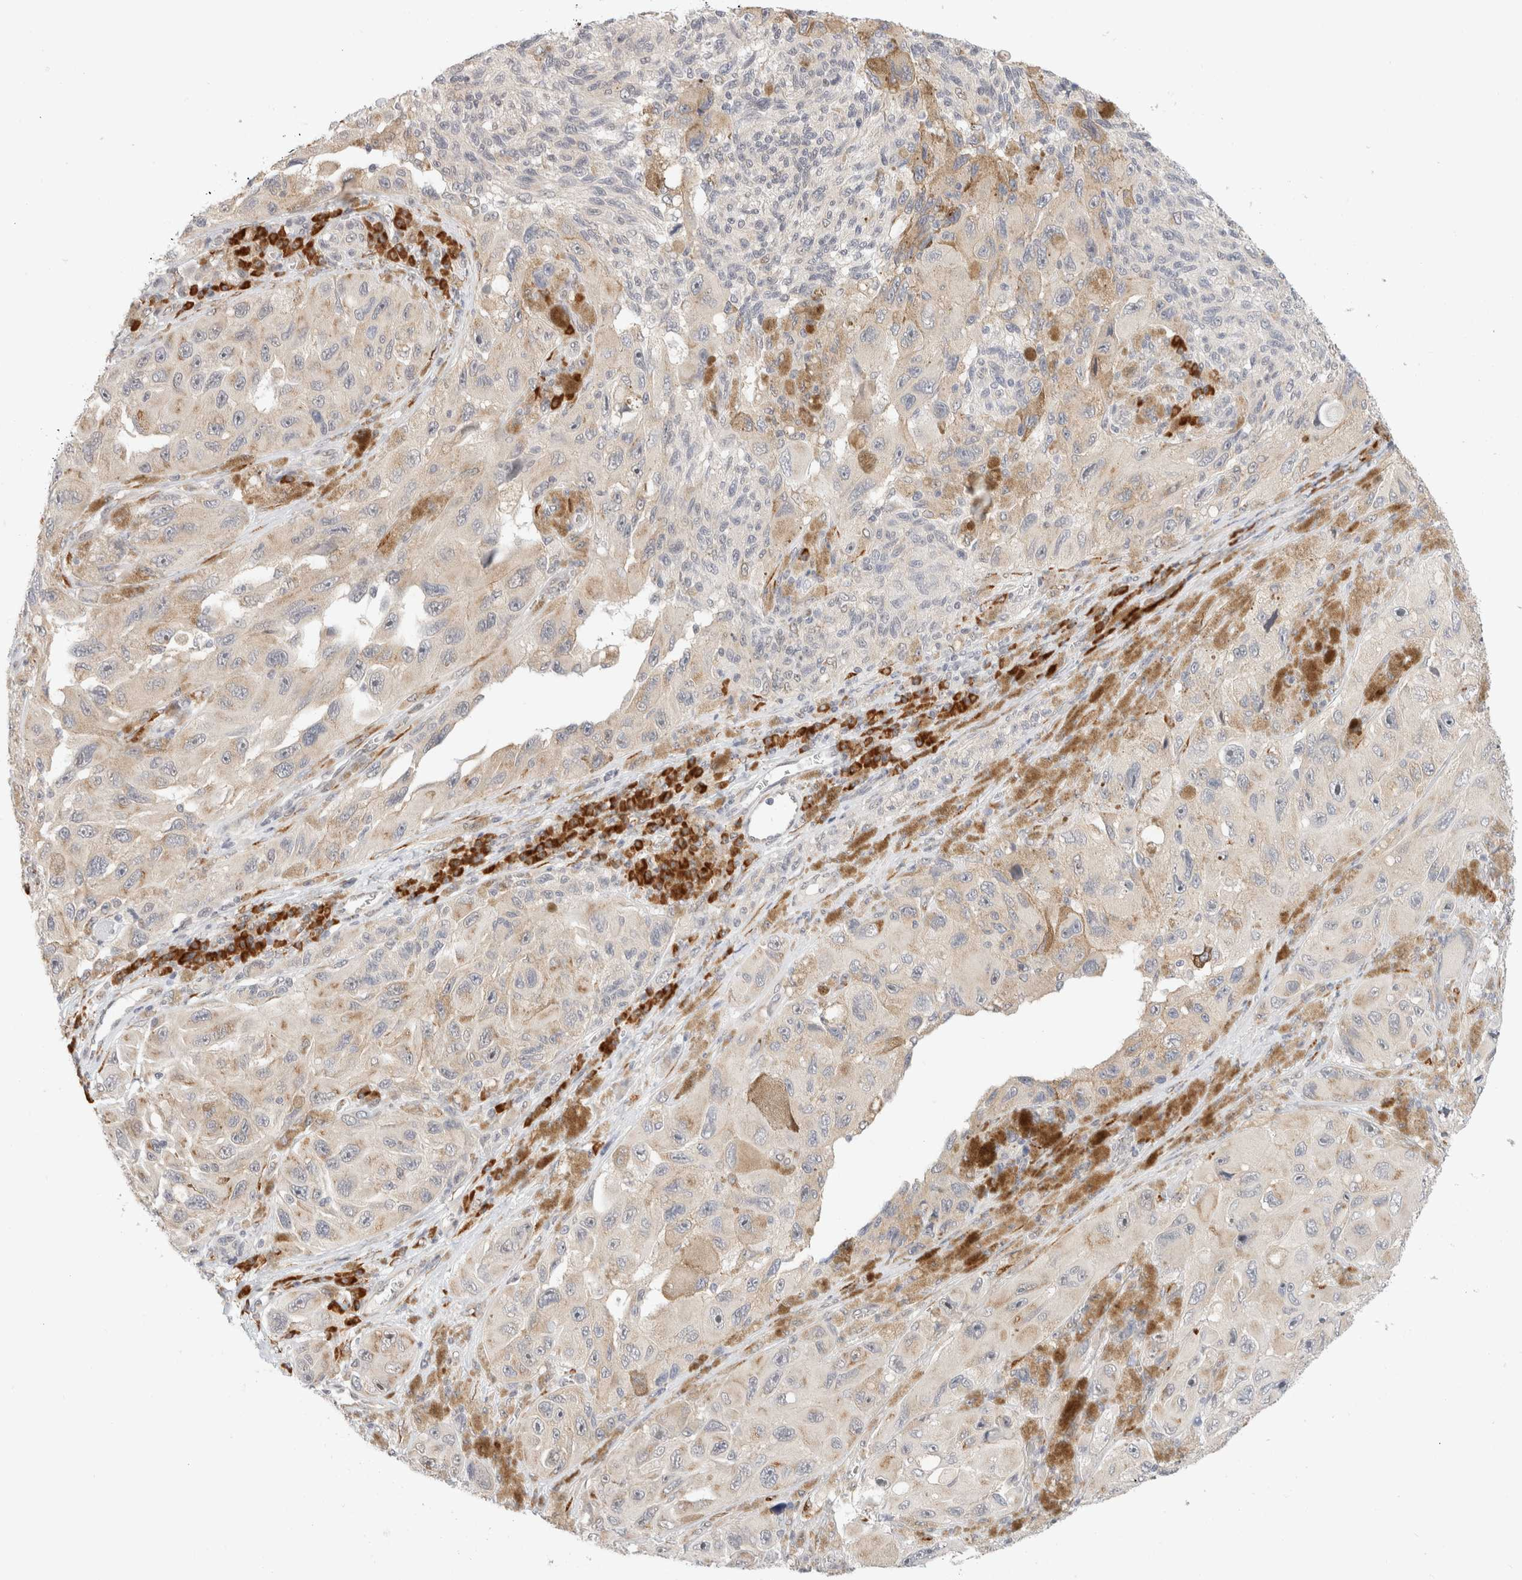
{"staining": {"intensity": "moderate", "quantity": "<25%", "location": "cytoplasmic/membranous,nuclear"}, "tissue": "melanoma", "cell_type": "Tumor cells", "image_type": "cancer", "snomed": [{"axis": "morphology", "description": "Malignant melanoma, NOS"}, {"axis": "topography", "description": "Skin"}], "caption": "Immunohistochemical staining of melanoma exhibits low levels of moderate cytoplasmic/membranous and nuclear protein staining in about <25% of tumor cells.", "gene": "HDLBP", "patient": {"sex": "female", "age": 73}}